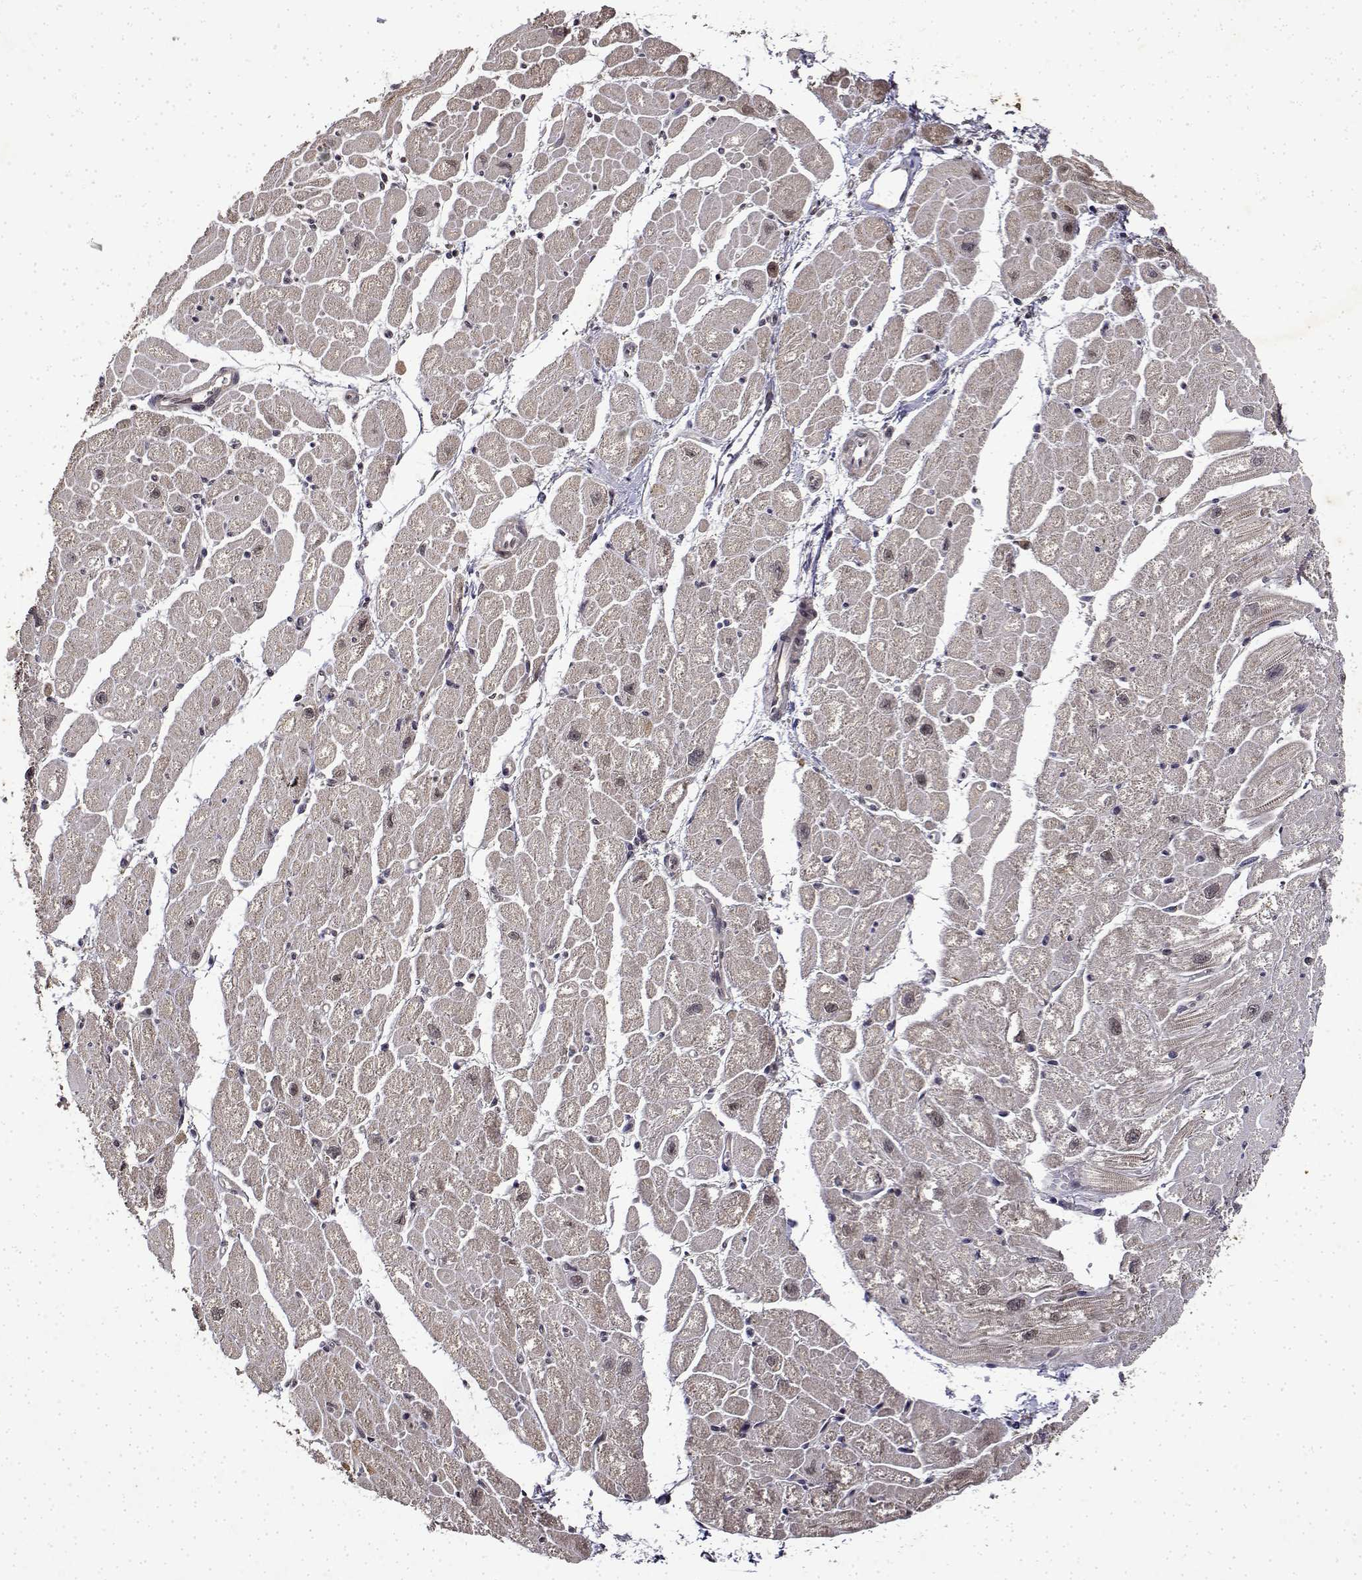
{"staining": {"intensity": "weak", "quantity": "<25%", "location": "cytoplasmic/membranous"}, "tissue": "heart muscle", "cell_type": "Cardiomyocytes", "image_type": "normal", "snomed": [{"axis": "morphology", "description": "Normal tissue, NOS"}, {"axis": "topography", "description": "Heart"}], "caption": "Immunohistochemistry micrograph of benign heart muscle: heart muscle stained with DAB (3,3'-diaminobenzidine) reveals no significant protein positivity in cardiomyocytes.", "gene": "BDNF", "patient": {"sex": "male", "age": 61}}